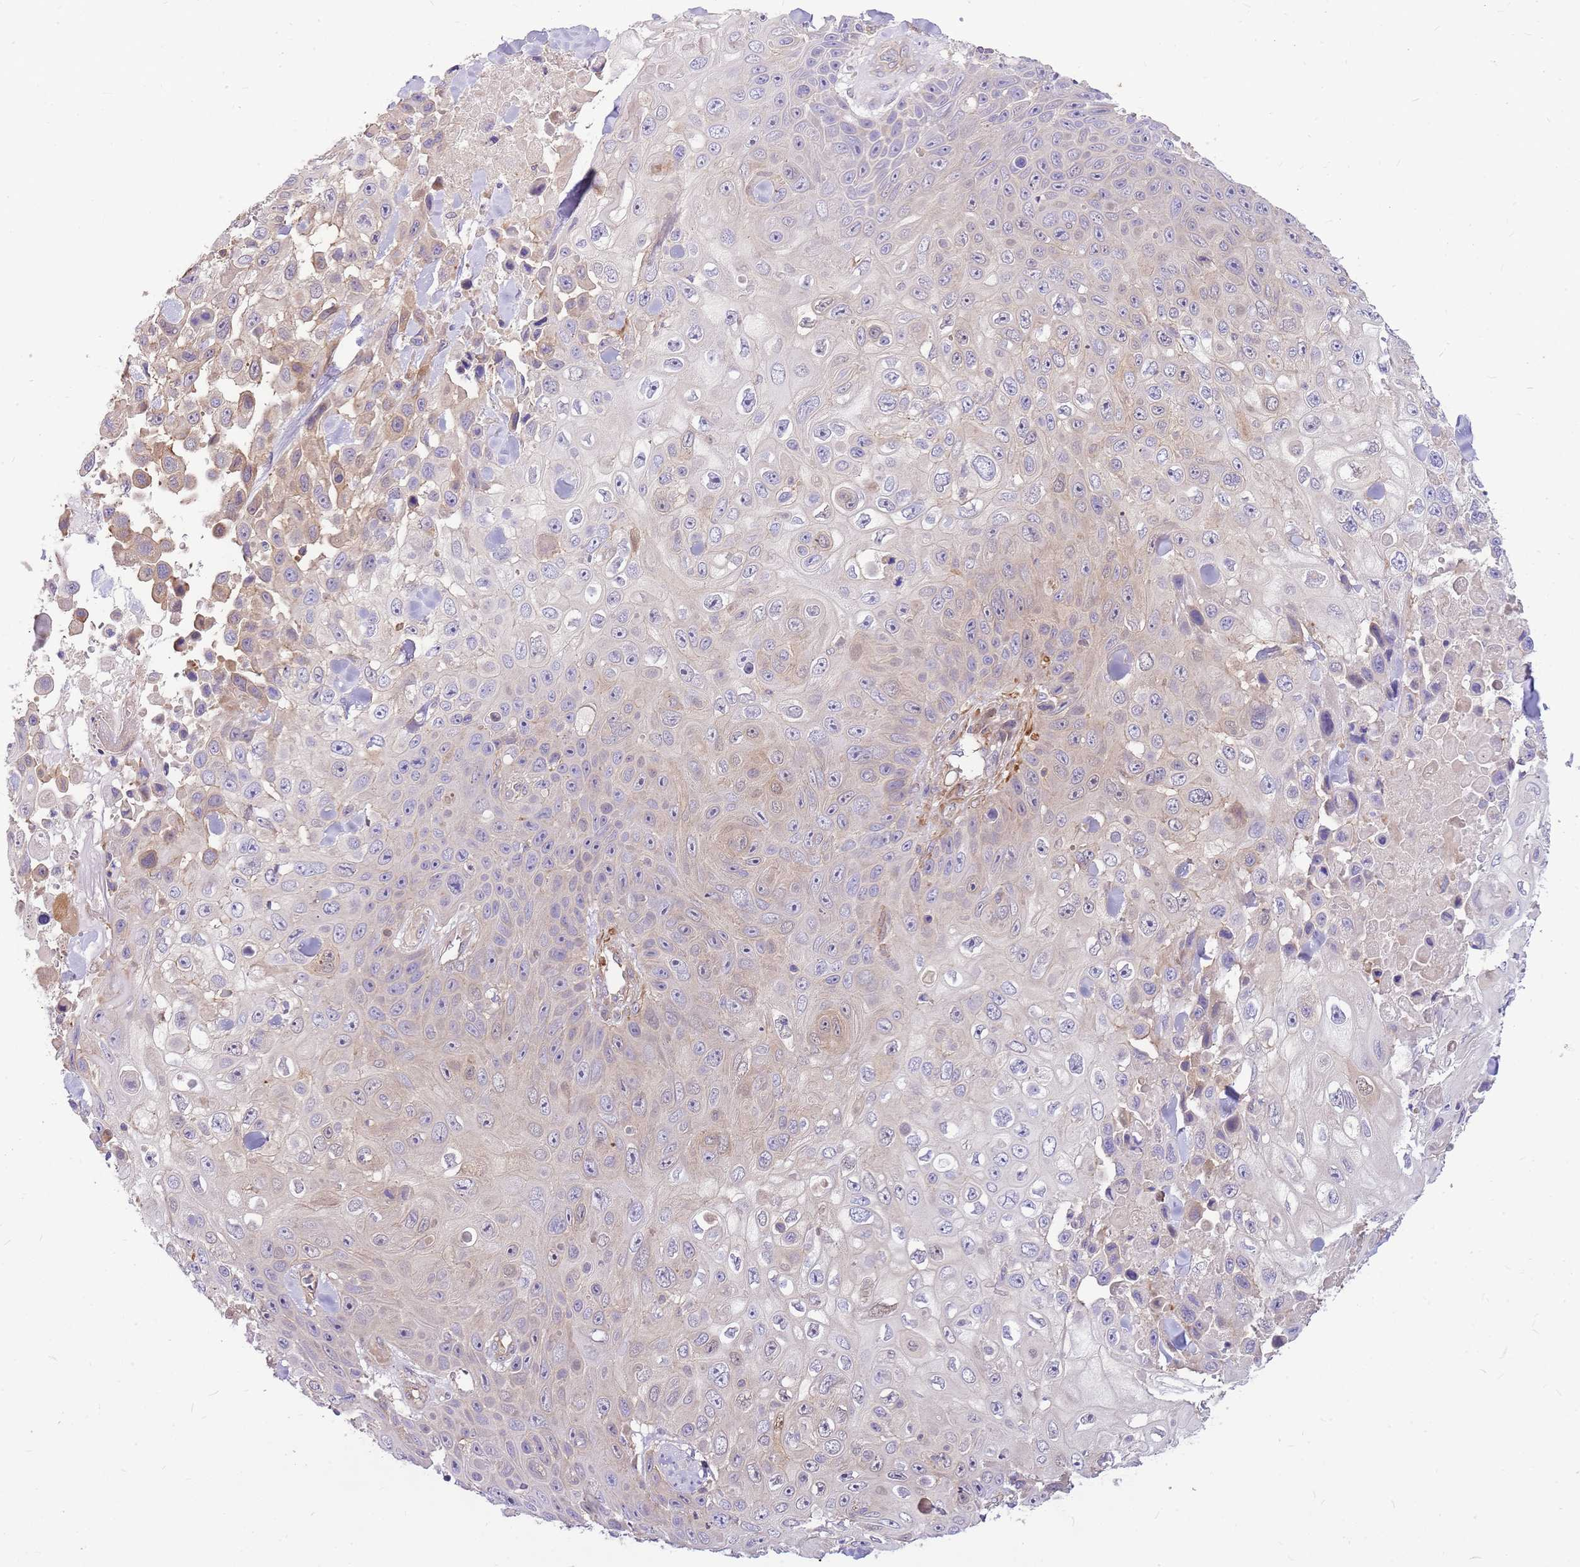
{"staining": {"intensity": "weak", "quantity": "<25%", "location": "cytoplasmic/membranous"}, "tissue": "skin cancer", "cell_type": "Tumor cells", "image_type": "cancer", "snomed": [{"axis": "morphology", "description": "Squamous cell carcinoma, NOS"}, {"axis": "topography", "description": "Skin"}], "caption": "Tumor cells show no significant staining in skin cancer (squamous cell carcinoma). (DAB immunohistochemistry with hematoxylin counter stain).", "gene": "MVD", "patient": {"sex": "male", "age": 82}}